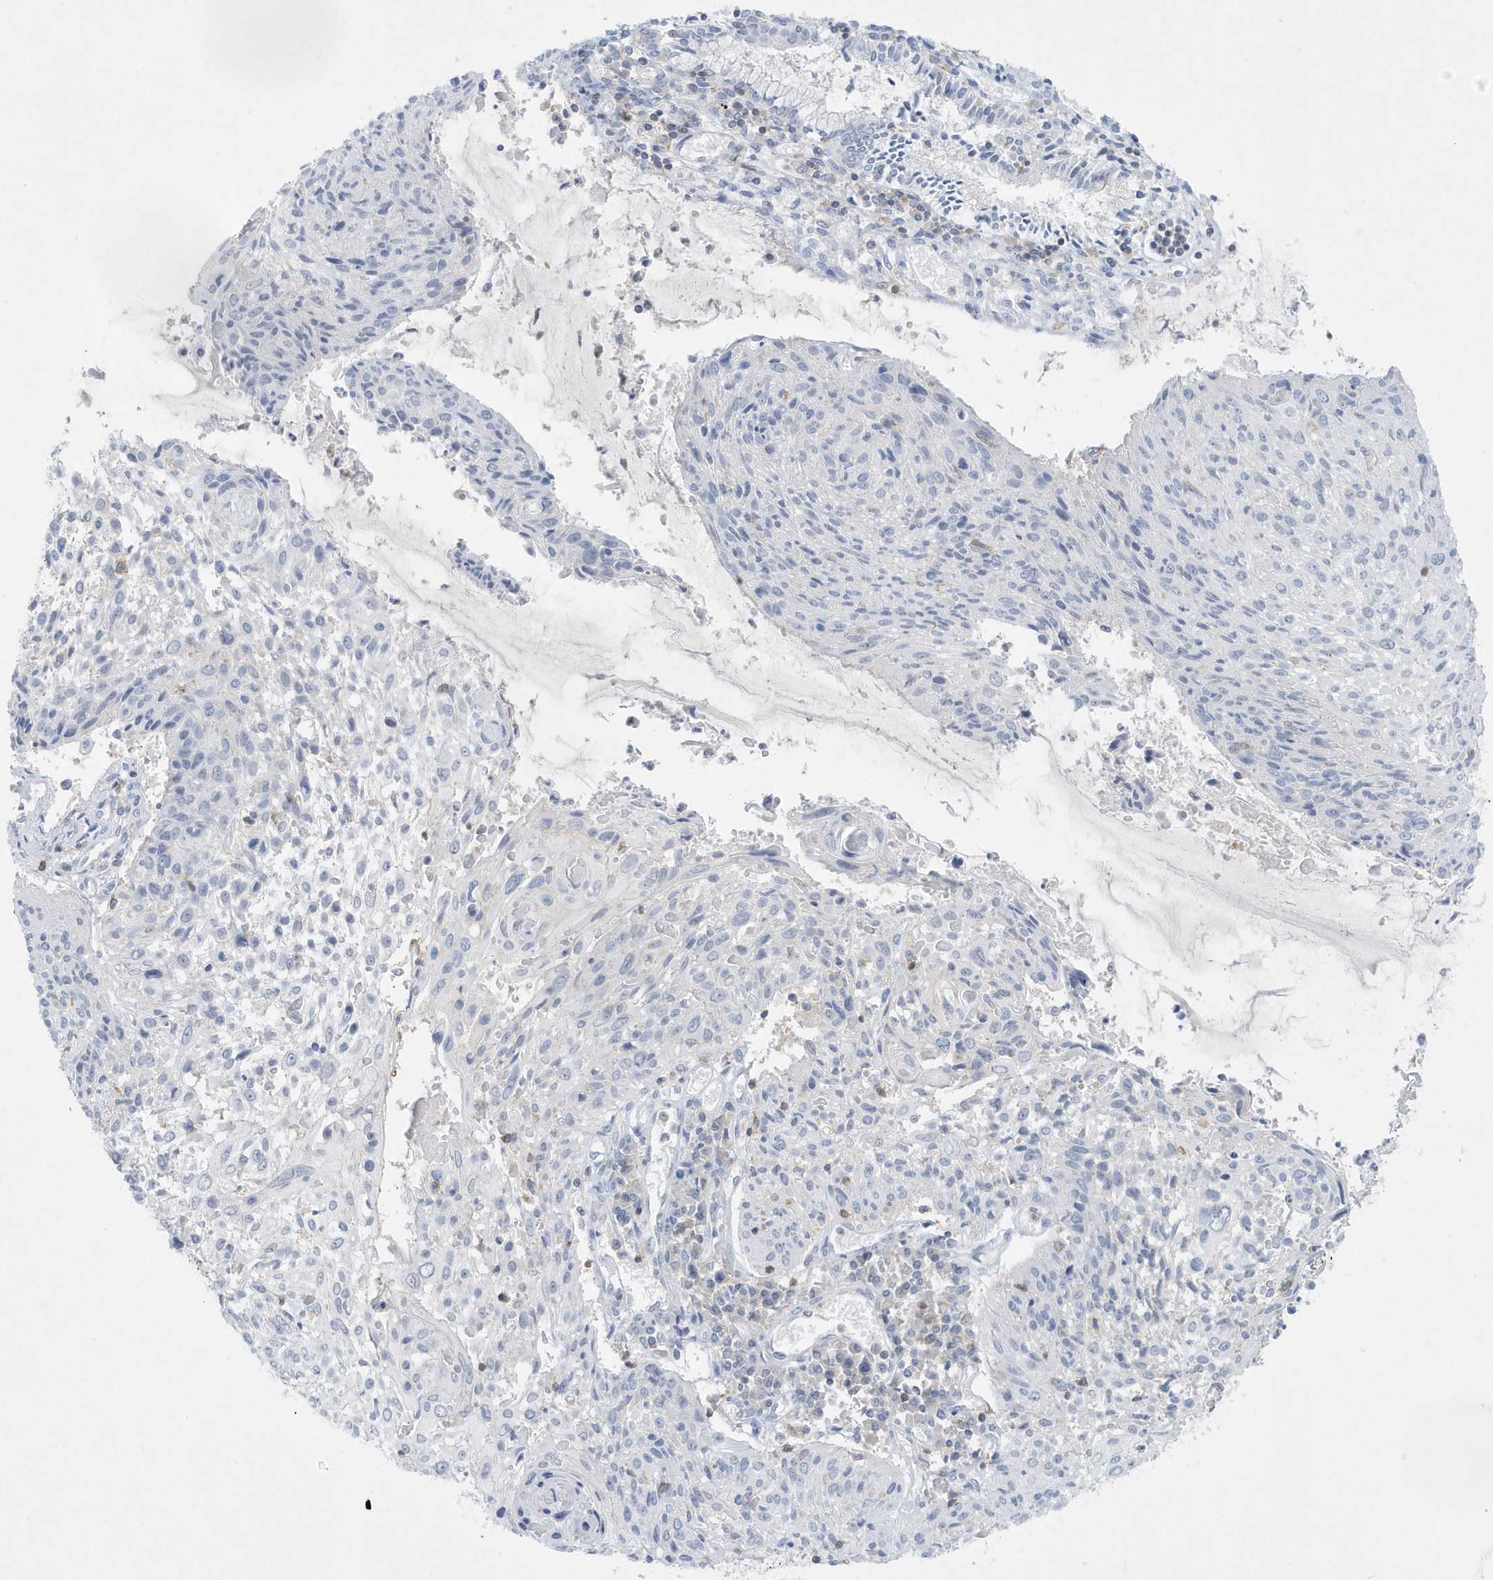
{"staining": {"intensity": "negative", "quantity": "none", "location": "none"}, "tissue": "cervical cancer", "cell_type": "Tumor cells", "image_type": "cancer", "snomed": [{"axis": "morphology", "description": "Squamous cell carcinoma, NOS"}, {"axis": "topography", "description": "Cervix"}], "caption": "Cervical cancer was stained to show a protein in brown. There is no significant expression in tumor cells.", "gene": "PSD4", "patient": {"sex": "female", "age": 51}}